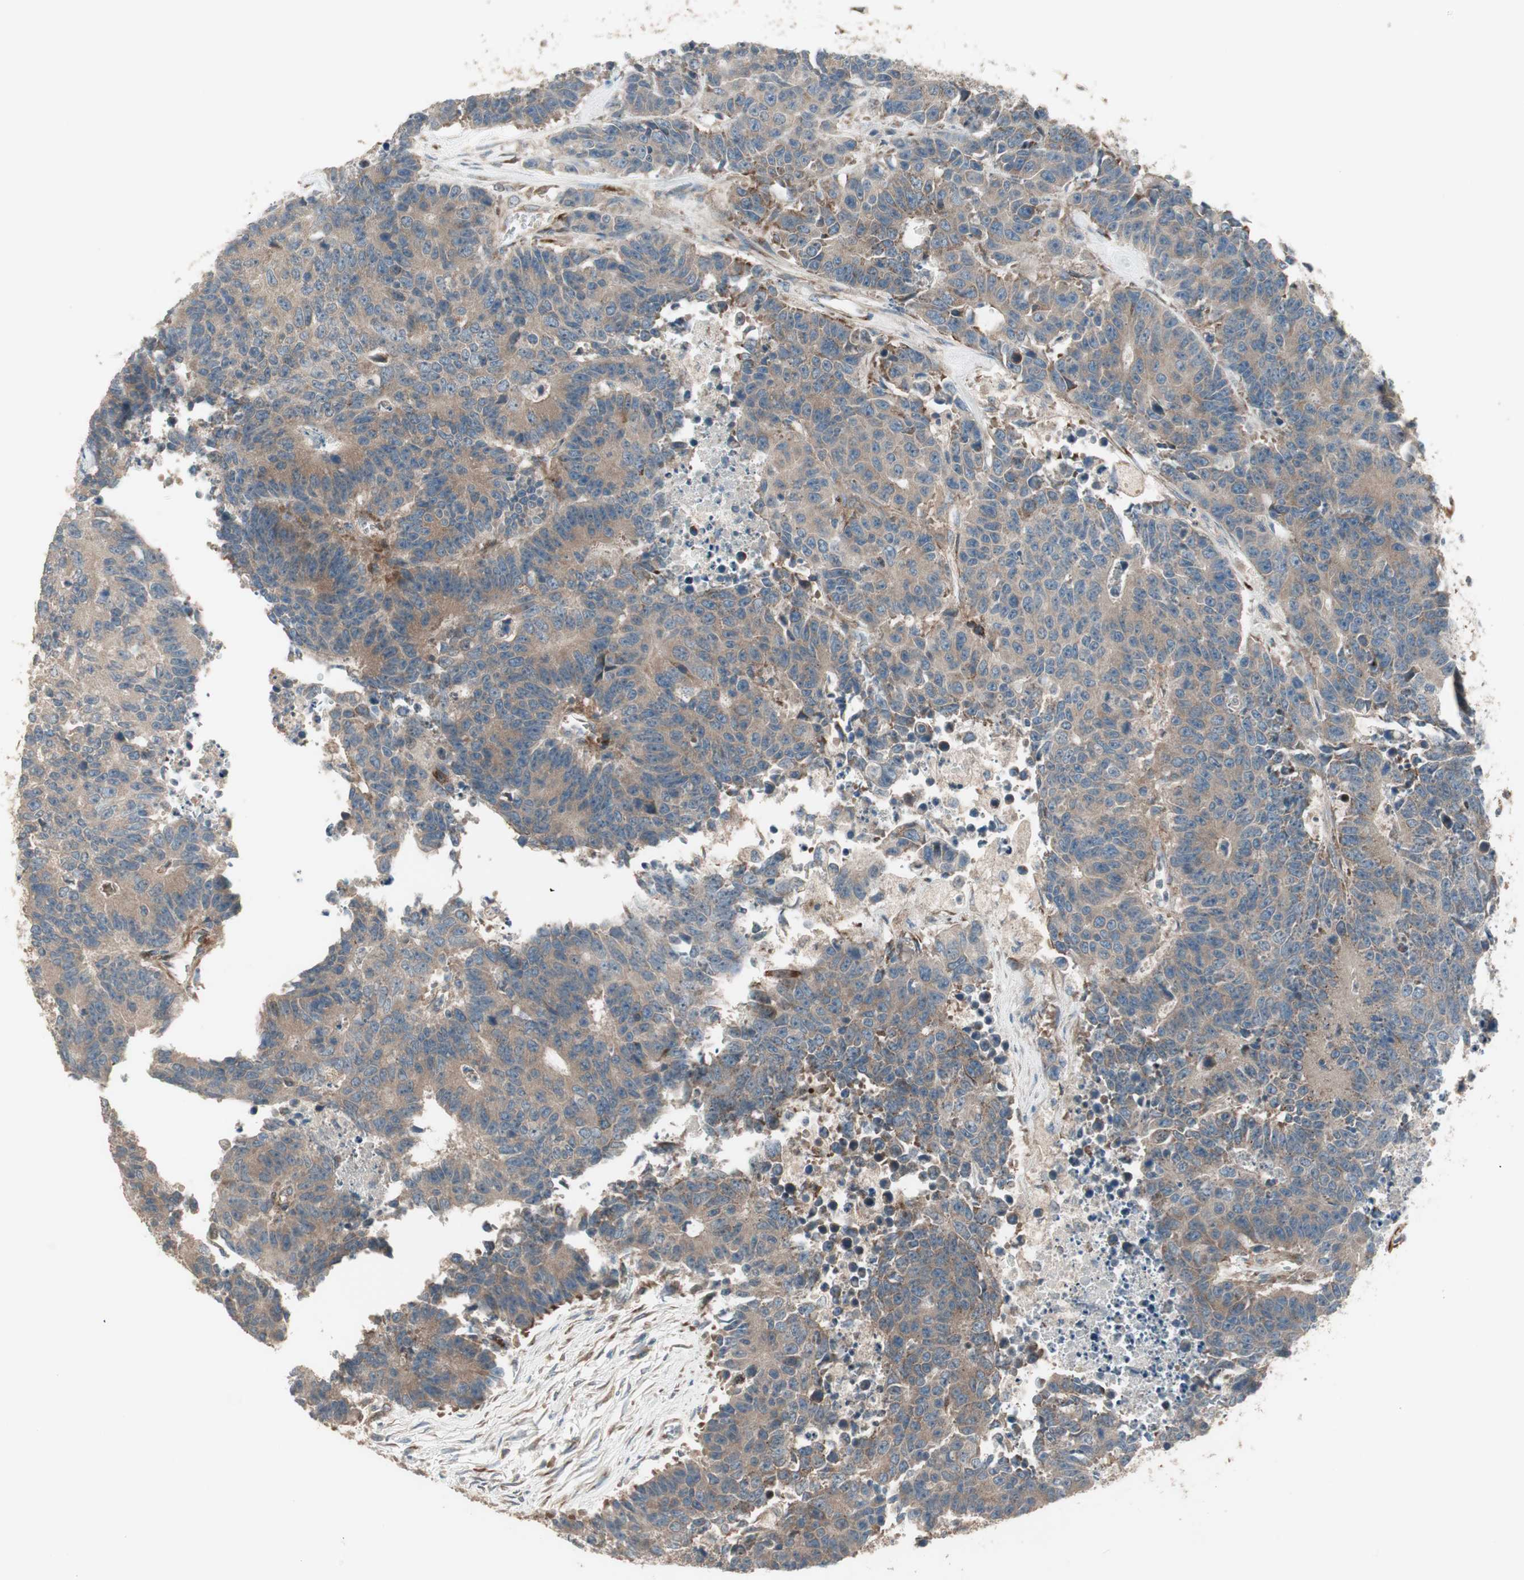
{"staining": {"intensity": "moderate", "quantity": ">75%", "location": "cytoplasmic/membranous"}, "tissue": "colorectal cancer", "cell_type": "Tumor cells", "image_type": "cancer", "snomed": [{"axis": "morphology", "description": "Adenocarcinoma, NOS"}, {"axis": "topography", "description": "Colon"}], "caption": "DAB (3,3'-diaminobenzidine) immunohistochemical staining of colorectal cancer demonstrates moderate cytoplasmic/membranous protein positivity in about >75% of tumor cells.", "gene": "PPP2R5E", "patient": {"sex": "female", "age": 86}}